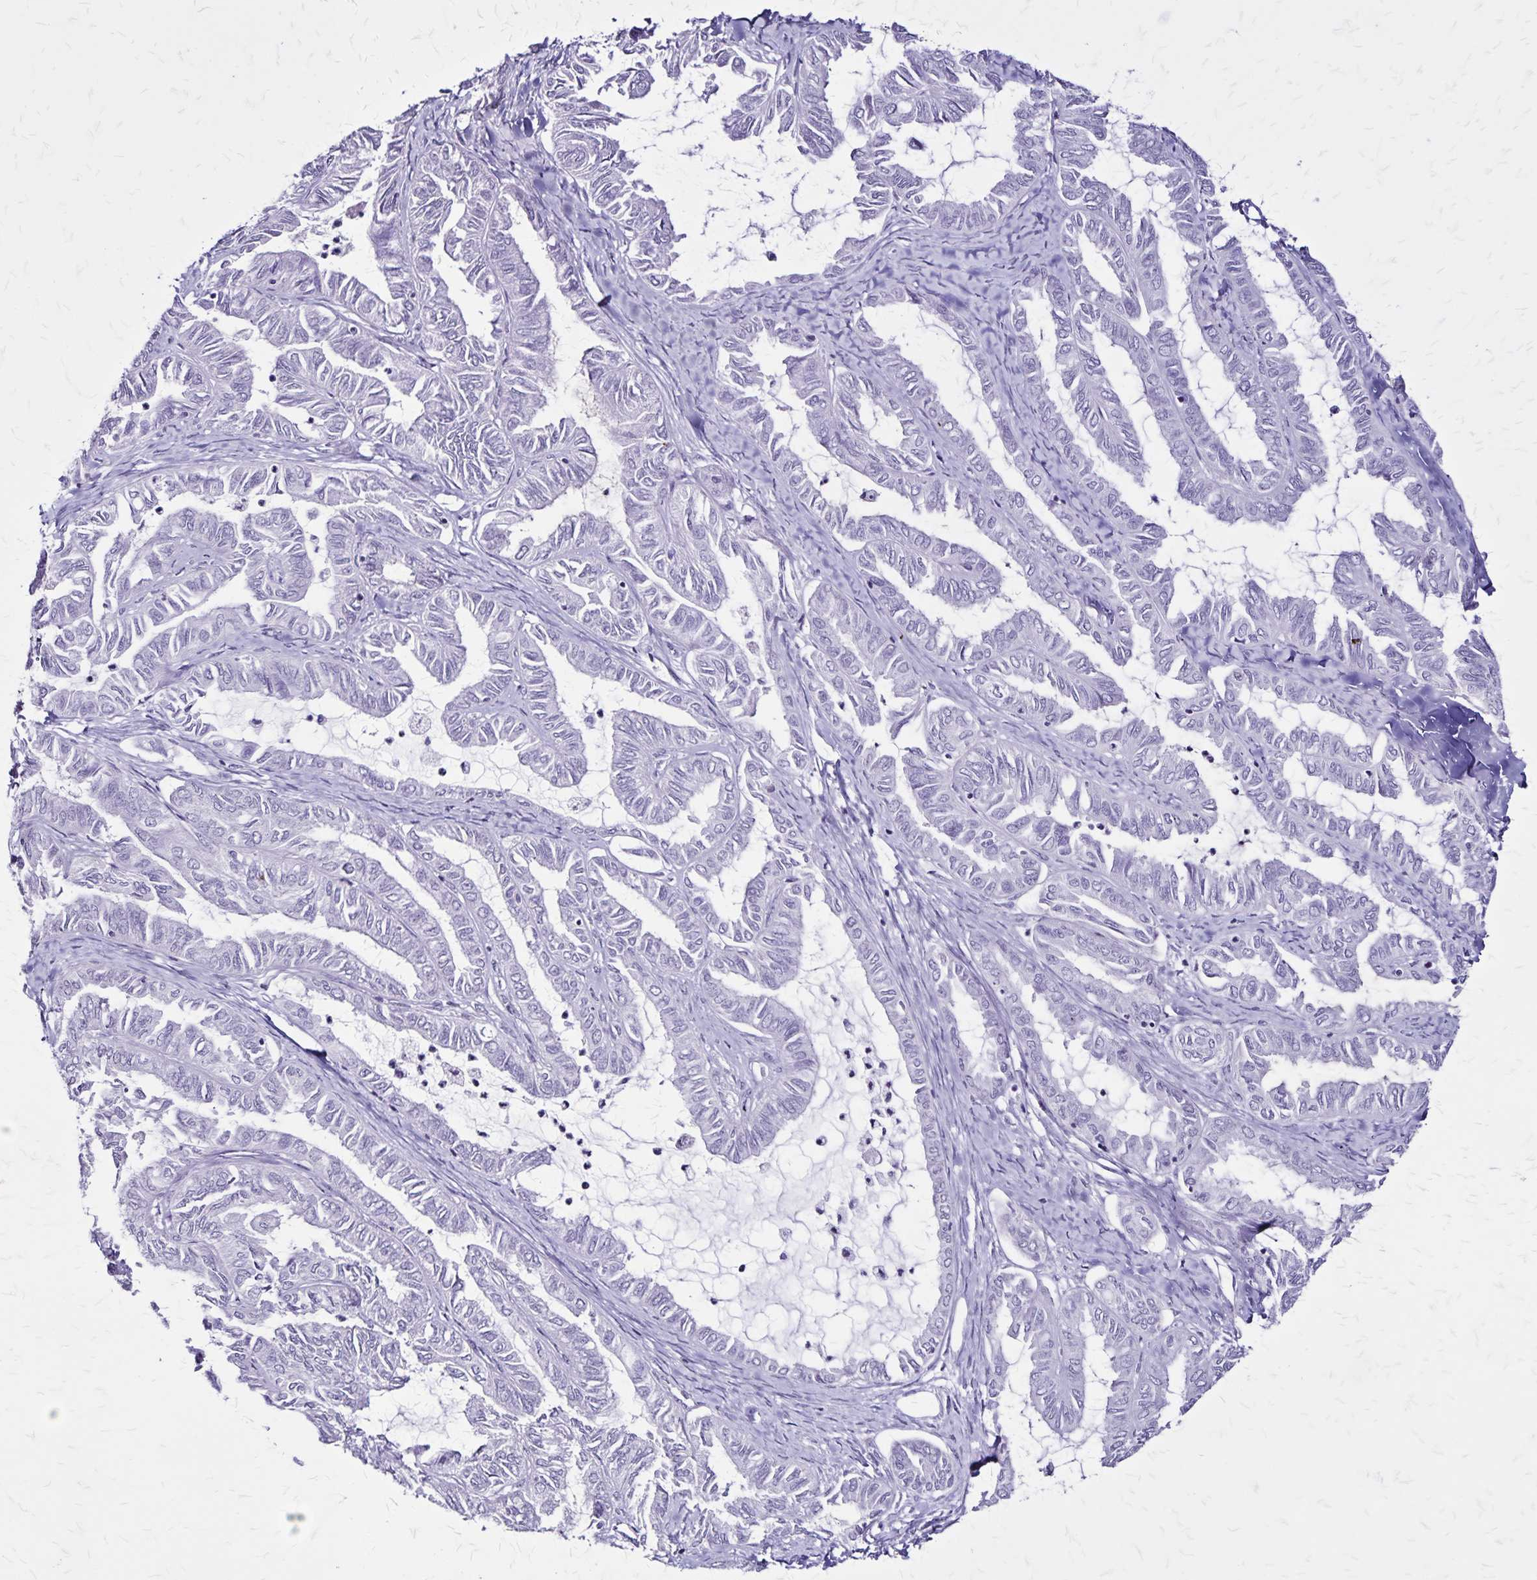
{"staining": {"intensity": "negative", "quantity": "none", "location": "none"}, "tissue": "ovarian cancer", "cell_type": "Tumor cells", "image_type": "cancer", "snomed": [{"axis": "morphology", "description": "Carcinoma, endometroid"}, {"axis": "topography", "description": "Ovary"}], "caption": "Tumor cells show no significant protein expression in ovarian cancer. (Stains: DAB immunohistochemistry (IHC) with hematoxylin counter stain, Microscopy: brightfield microscopy at high magnification).", "gene": "KRT2", "patient": {"sex": "female", "age": 70}}